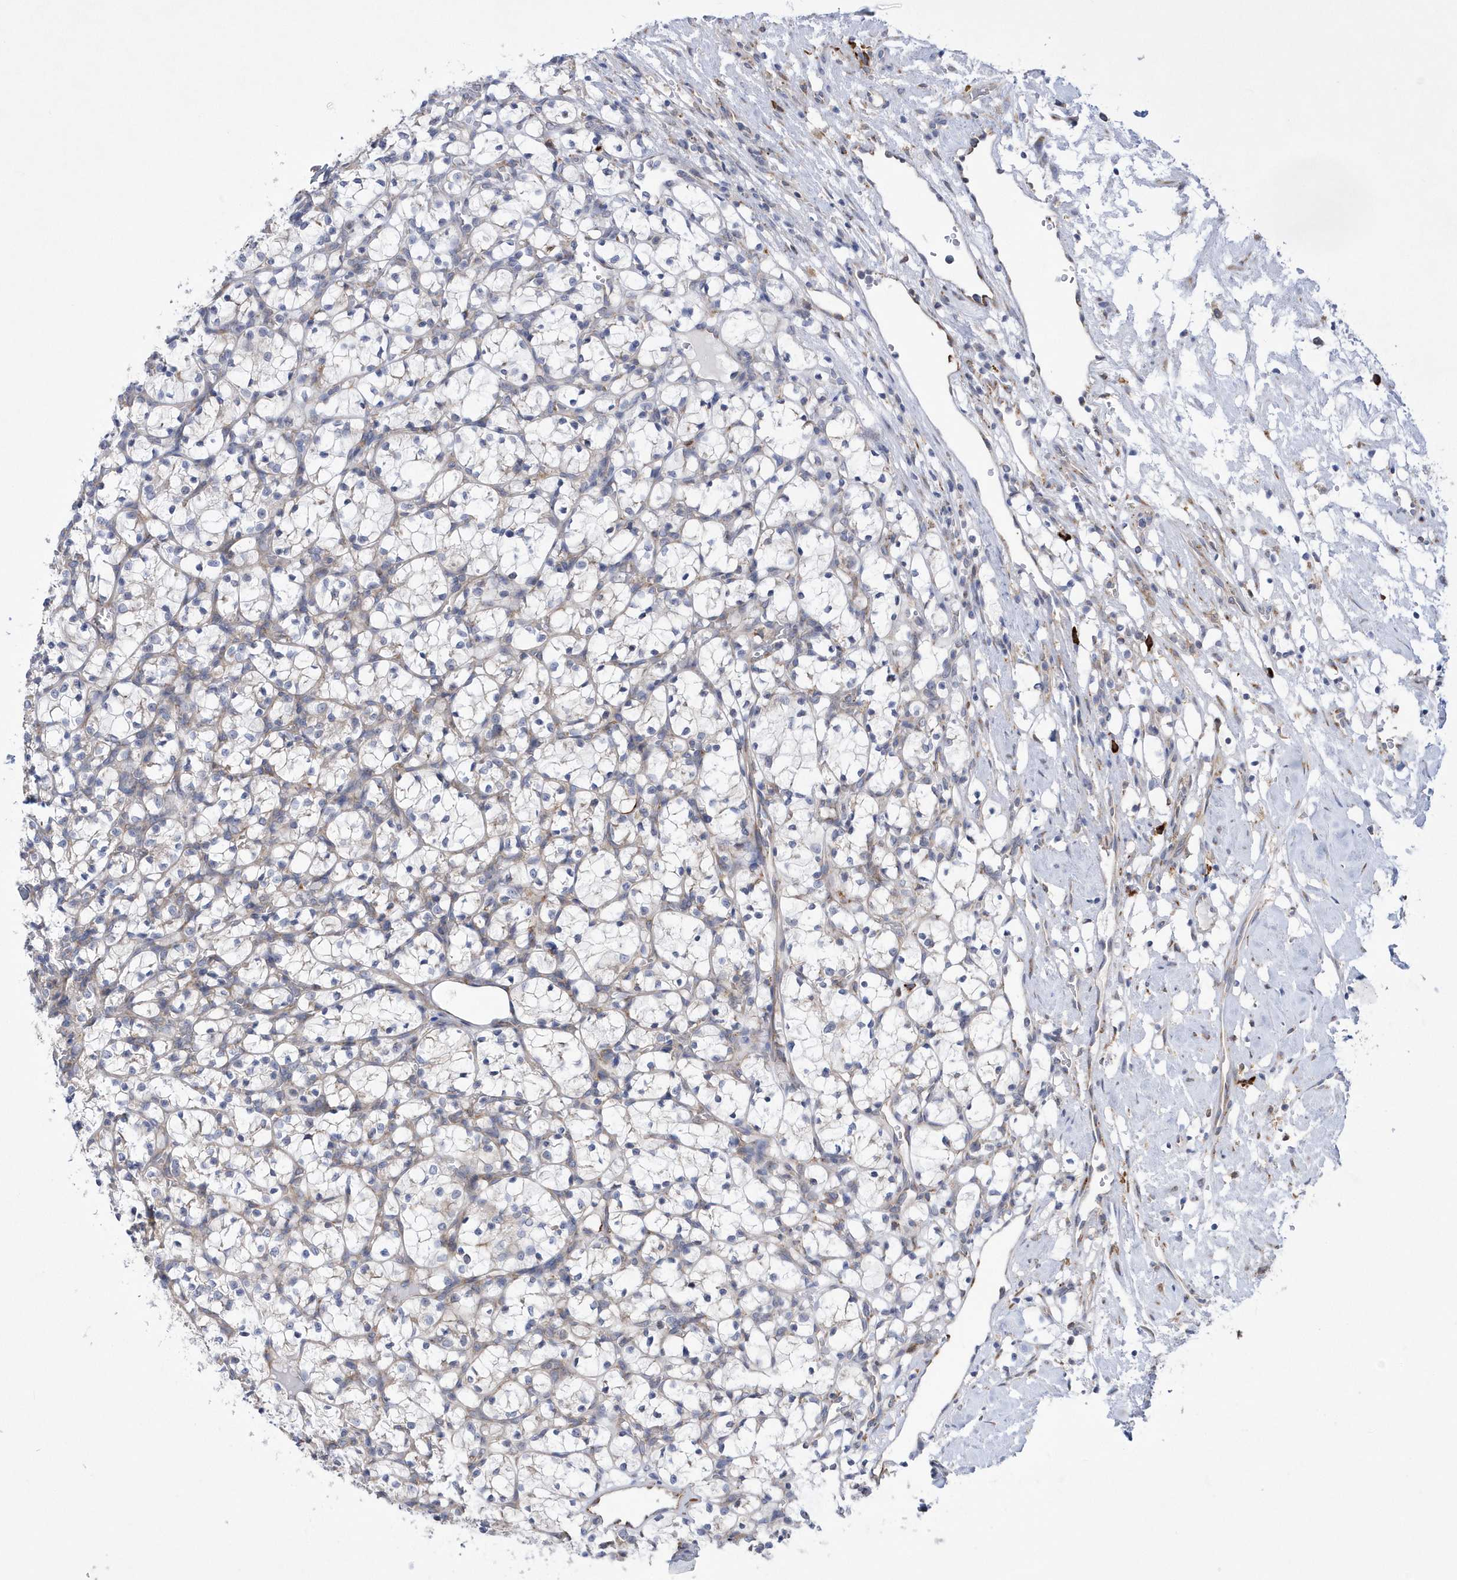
{"staining": {"intensity": "negative", "quantity": "none", "location": "none"}, "tissue": "renal cancer", "cell_type": "Tumor cells", "image_type": "cancer", "snomed": [{"axis": "morphology", "description": "Adenocarcinoma, NOS"}, {"axis": "topography", "description": "Kidney"}], "caption": "The histopathology image demonstrates no significant staining in tumor cells of renal cancer (adenocarcinoma).", "gene": "MED31", "patient": {"sex": "female", "age": 69}}